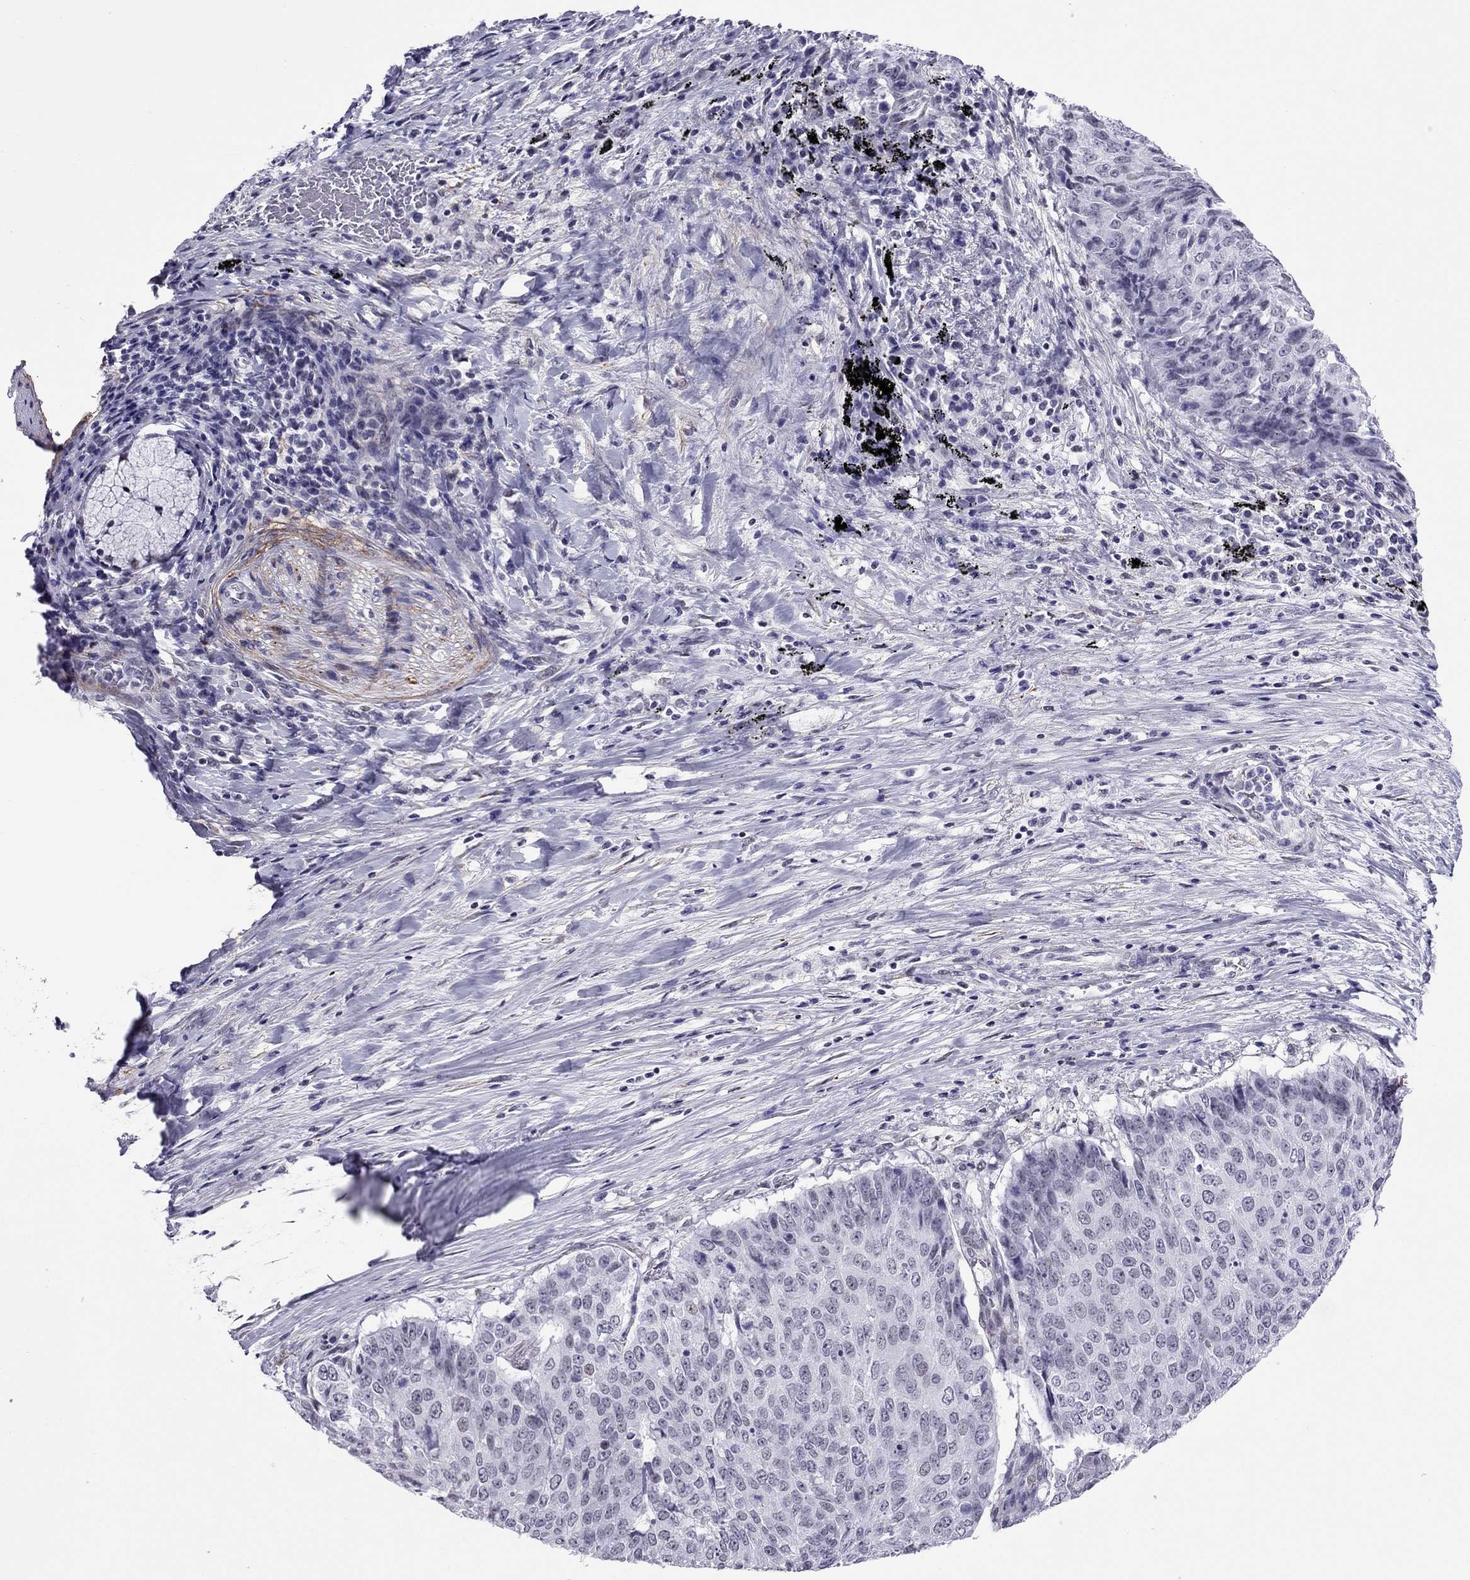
{"staining": {"intensity": "negative", "quantity": "none", "location": "none"}, "tissue": "lung cancer", "cell_type": "Tumor cells", "image_type": "cancer", "snomed": [{"axis": "morphology", "description": "Normal tissue, NOS"}, {"axis": "morphology", "description": "Squamous cell carcinoma, NOS"}, {"axis": "topography", "description": "Bronchus"}, {"axis": "topography", "description": "Lung"}], "caption": "This is an immunohistochemistry (IHC) image of human lung squamous cell carcinoma. There is no positivity in tumor cells.", "gene": "ZNF646", "patient": {"sex": "male", "age": 64}}